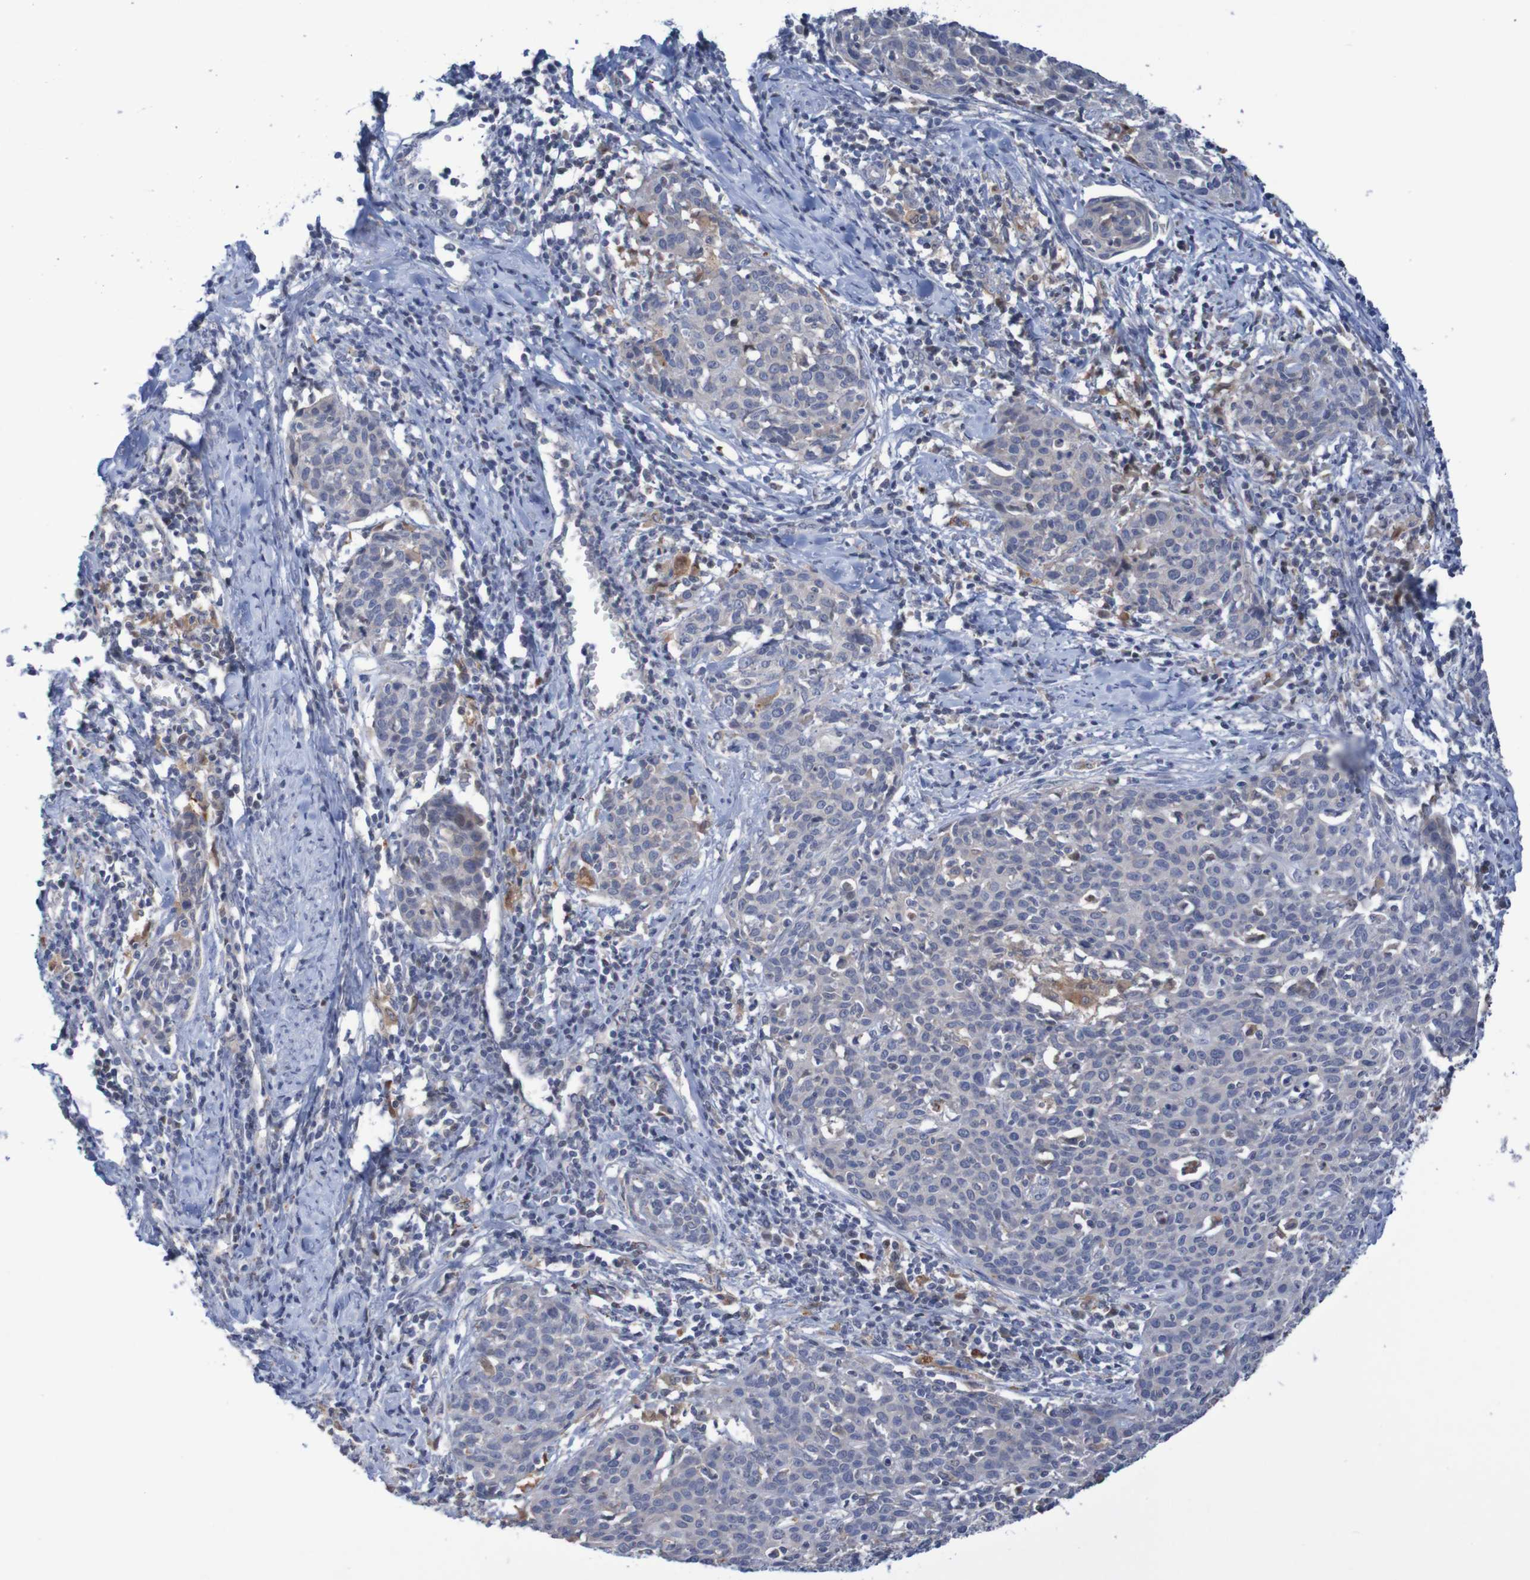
{"staining": {"intensity": "negative", "quantity": "none", "location": "none"}, "tissue": "cervical cancer", "cell_type": "Tumor cells", "image_type": "cancer", "snomed": [{"axis": "morphology", "description": "Squamous cell carcinoma, NOS"}, {"axis": "topography", "description": "Cervix"}], "caption": "This is an immunohistochemistry (IHC) image of human cervical squamous cell carcinoma. There is no expression in tumor cells.", "gene": "FBP2", "patient": {"sex": "female", "age": 38}}